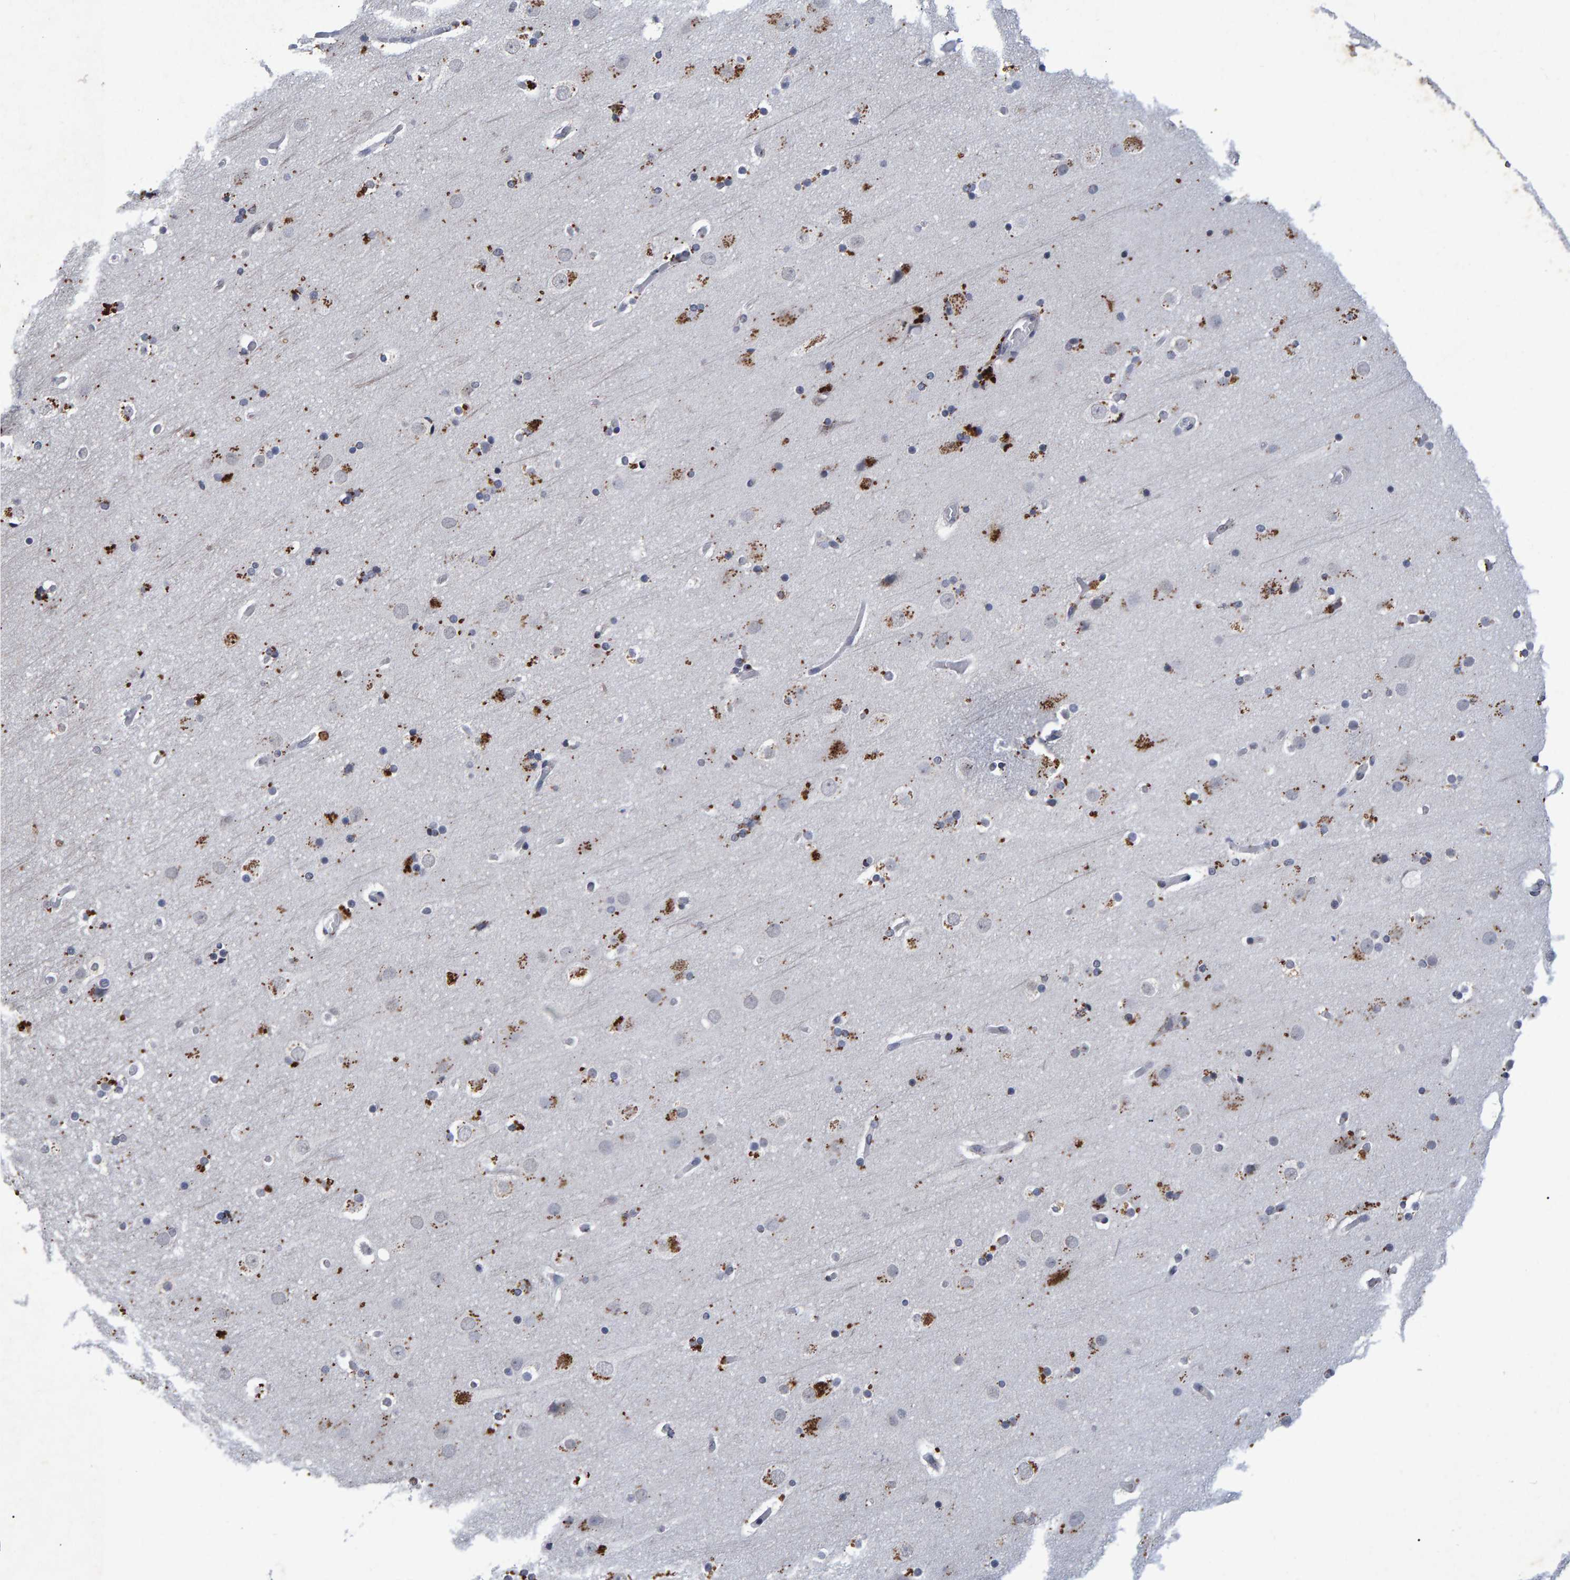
{"staining": {"intensity": "negative", "quantity": "none", "location": "none"}, "tissue": "cerebral cortex", "cell_type": "Endothelial cells", "image_type": "normal", "snomed": [{"axis": "morphology", "description": "Normal tissue, NOS"}, {"axis": "topography", "description": "Cerebral cortex"}], "caption": "High power microscopy micrograph of an immunohistochemistry (IHC) micrograph of unremarkable cerebral cortex, revealing no significant staining in endothelial cells.", "gene": "GALC", "patient": {"sex": "male", "age": 57}}